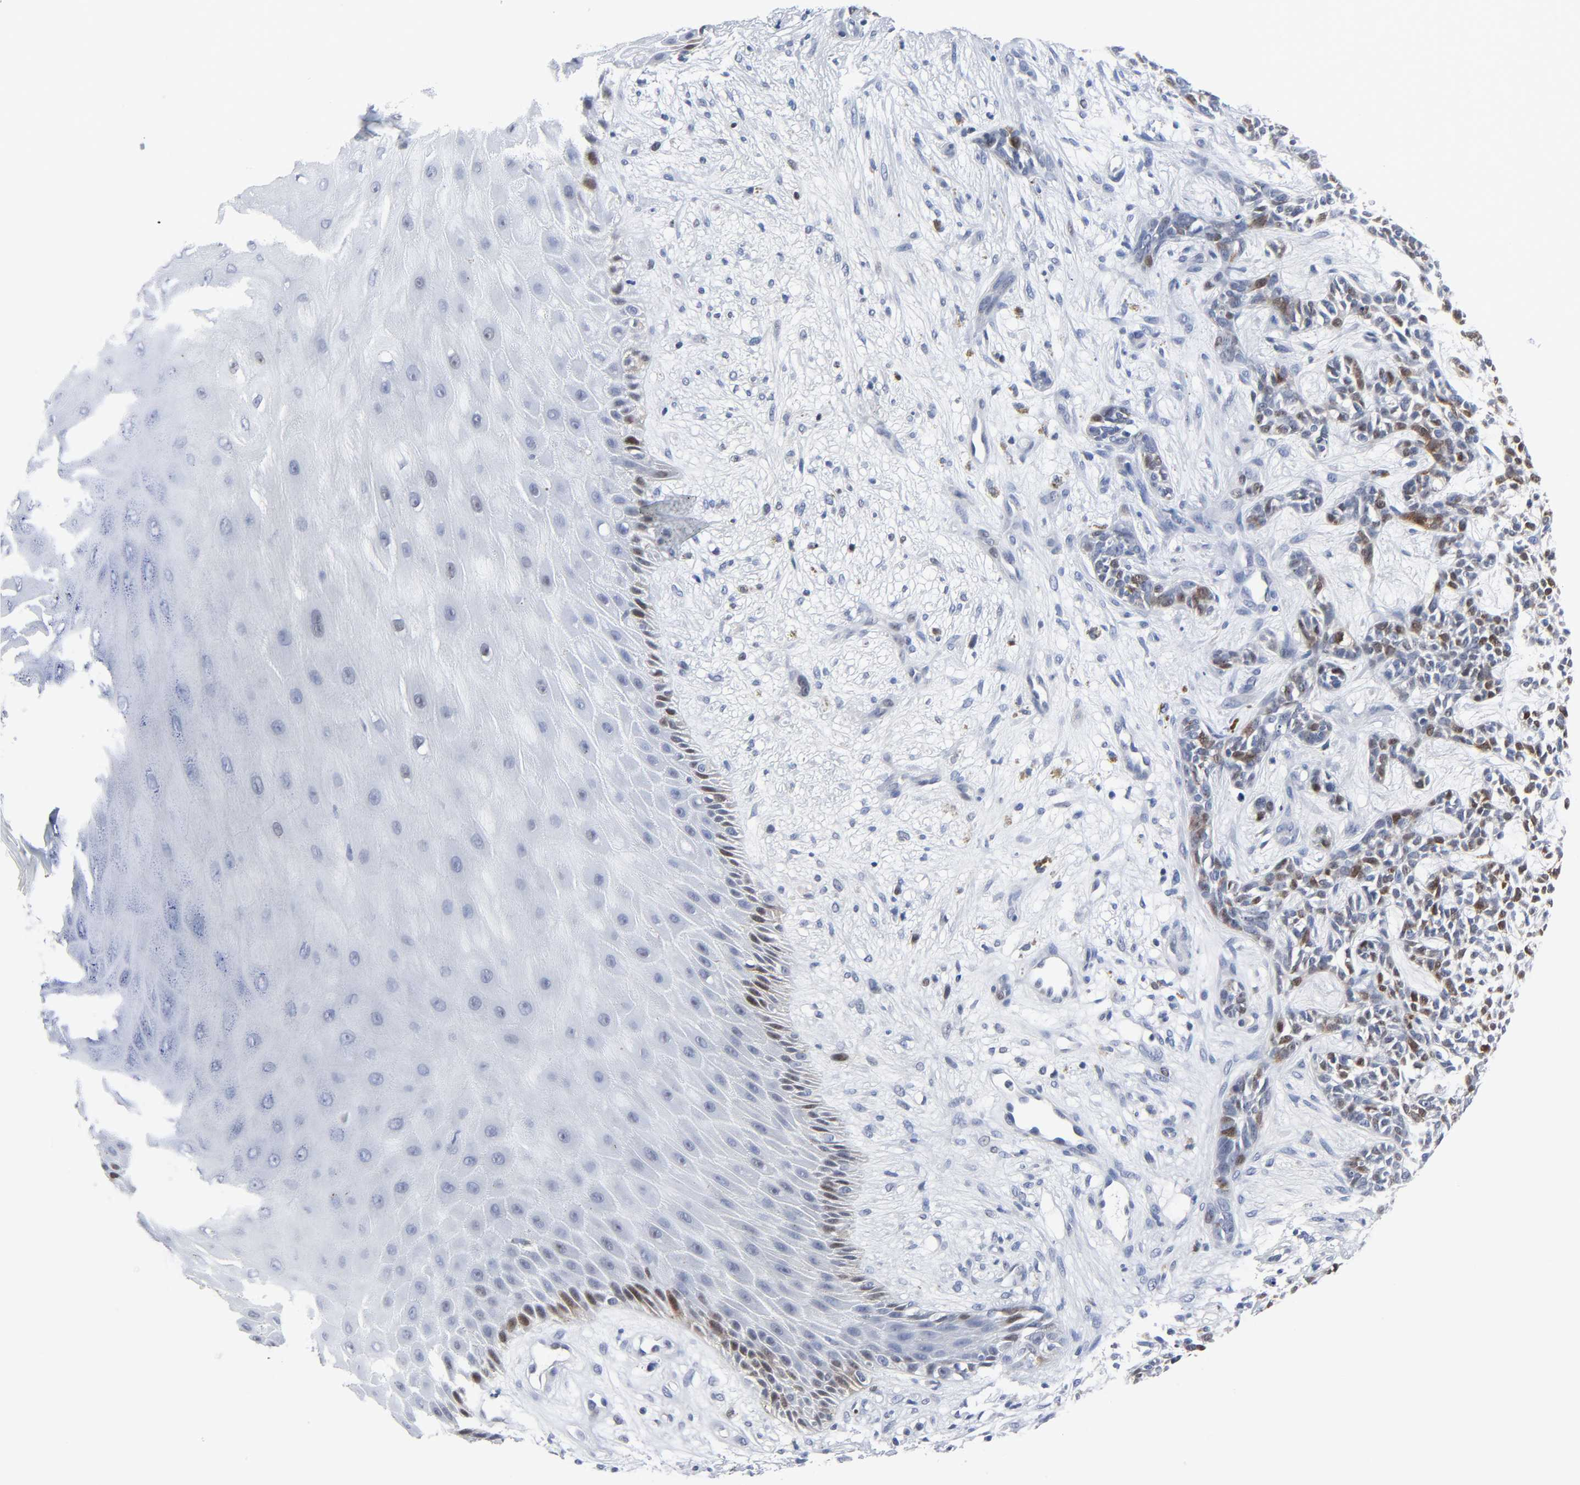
{"staining": {"intensity": "moderate", "quantity": "25%-75%", "location": "nuclear"}, "tissue": "skin cancer", "cell_type": "Tumor cells", "image_type": "cancer", "snomed": [{"axis": "morphology", "description": "Basal cell carcinoma"}, {"axis": "topography", "description": "Skin"}], "caption": "Protein staining of skin cancer tissue shows moderate nuclear expression in about 25%-75% of tumor cells.", "gene": "WEE1", "patient": {"sex": "female", "age": 84}}